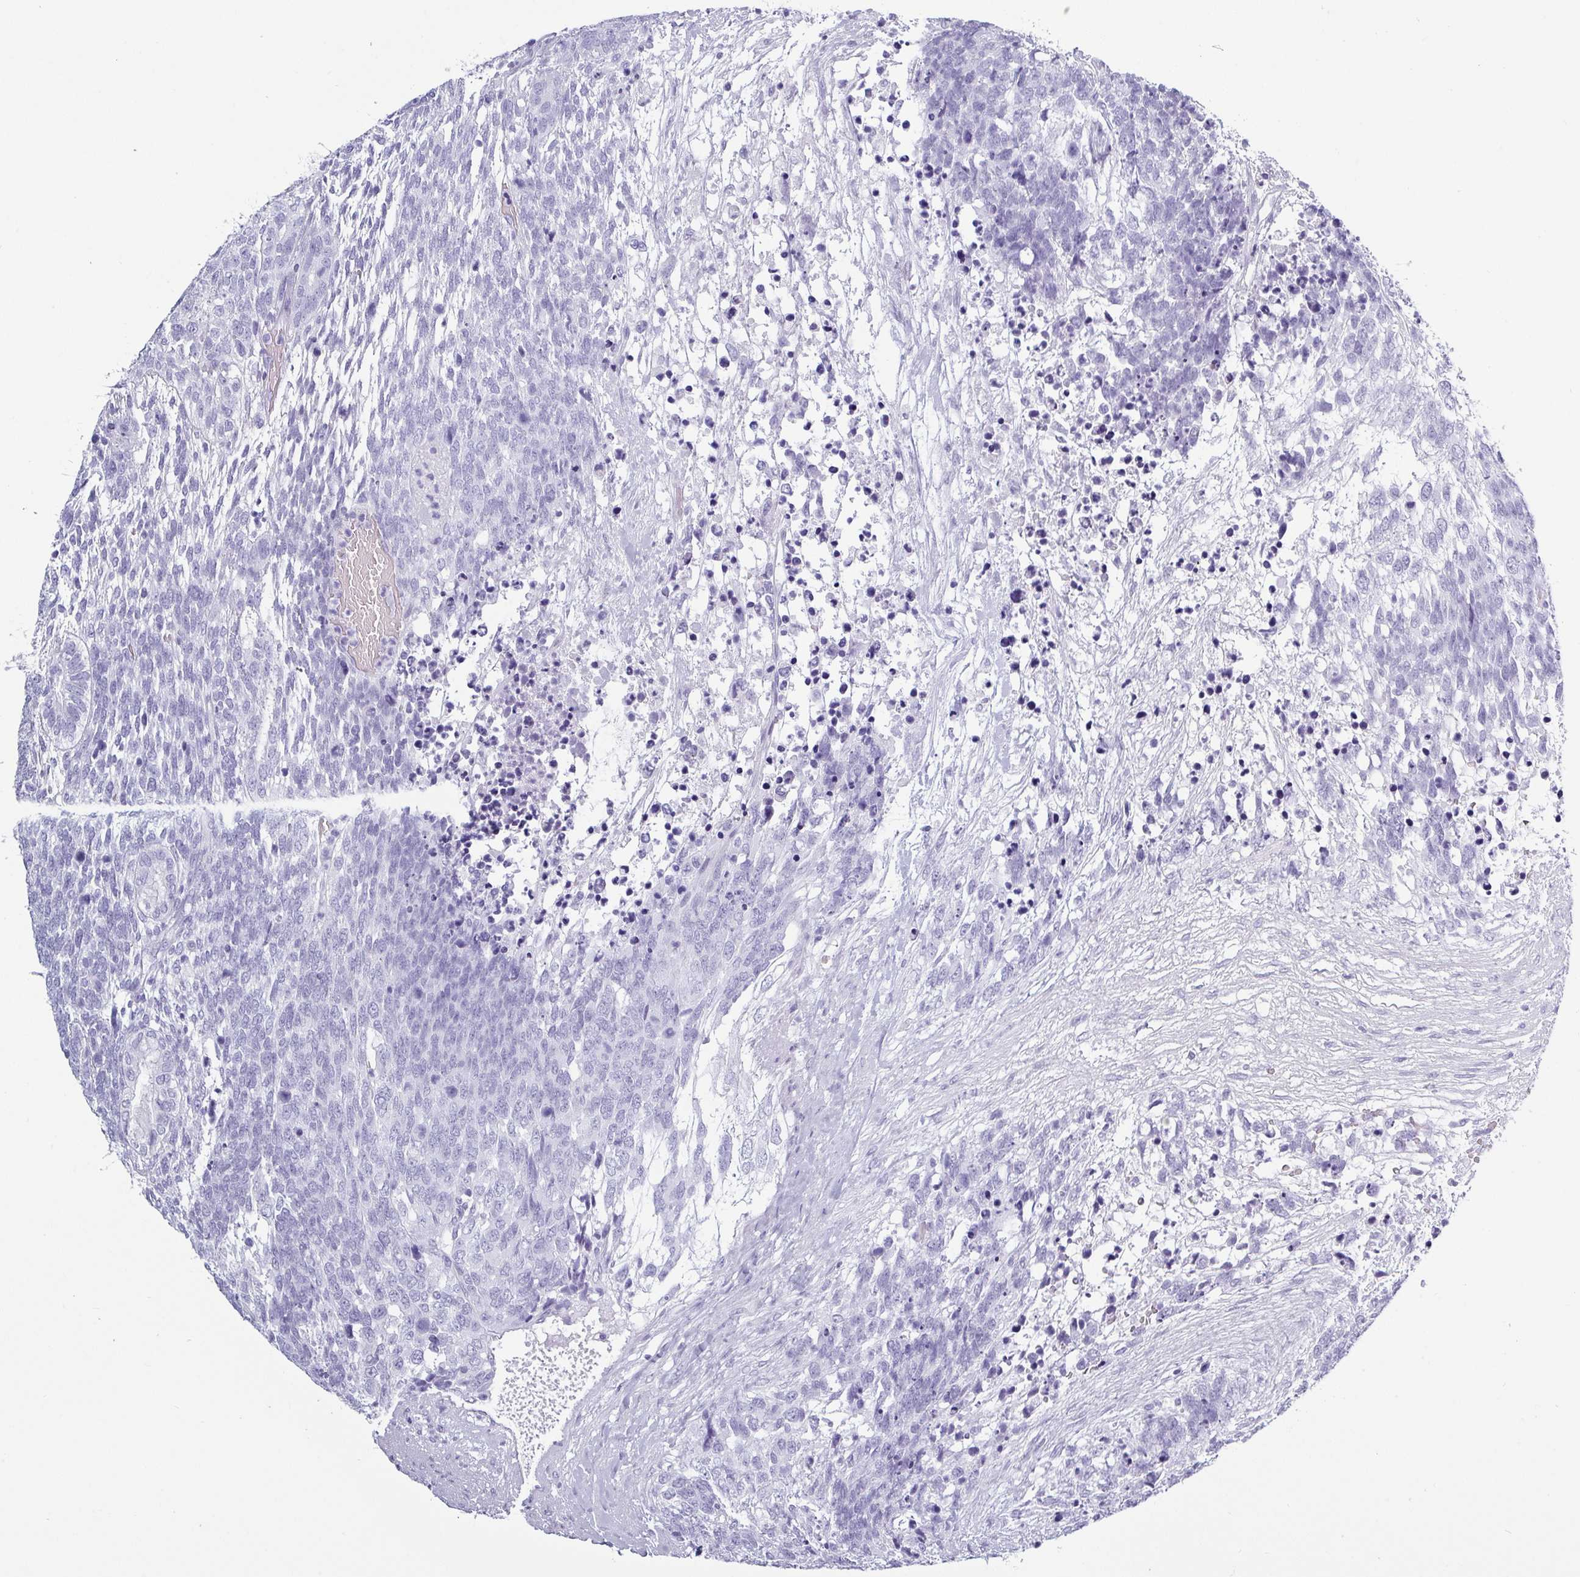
{"staining": {"intensity": "negative", "quantity": "none", "location": "none"}, "tissue": "testis cancer", "cell_type": "Tumor cells", "image_type": "cancer", "snomed": [{"axis": "morphology", "description": "Carcinoma, Embryonal, NOS"}, {"axis": "topography", "description": "Testis"}], "caption": "Immunohistochemistry photomicrograph of neoplastic tissue: testis cancer stained with DAB reveals no significant protein expression in tumor cells. Nuclei are stained in blue.", "gene": "CRYBB2", "patient": {"sex": "male", "age": 23}}